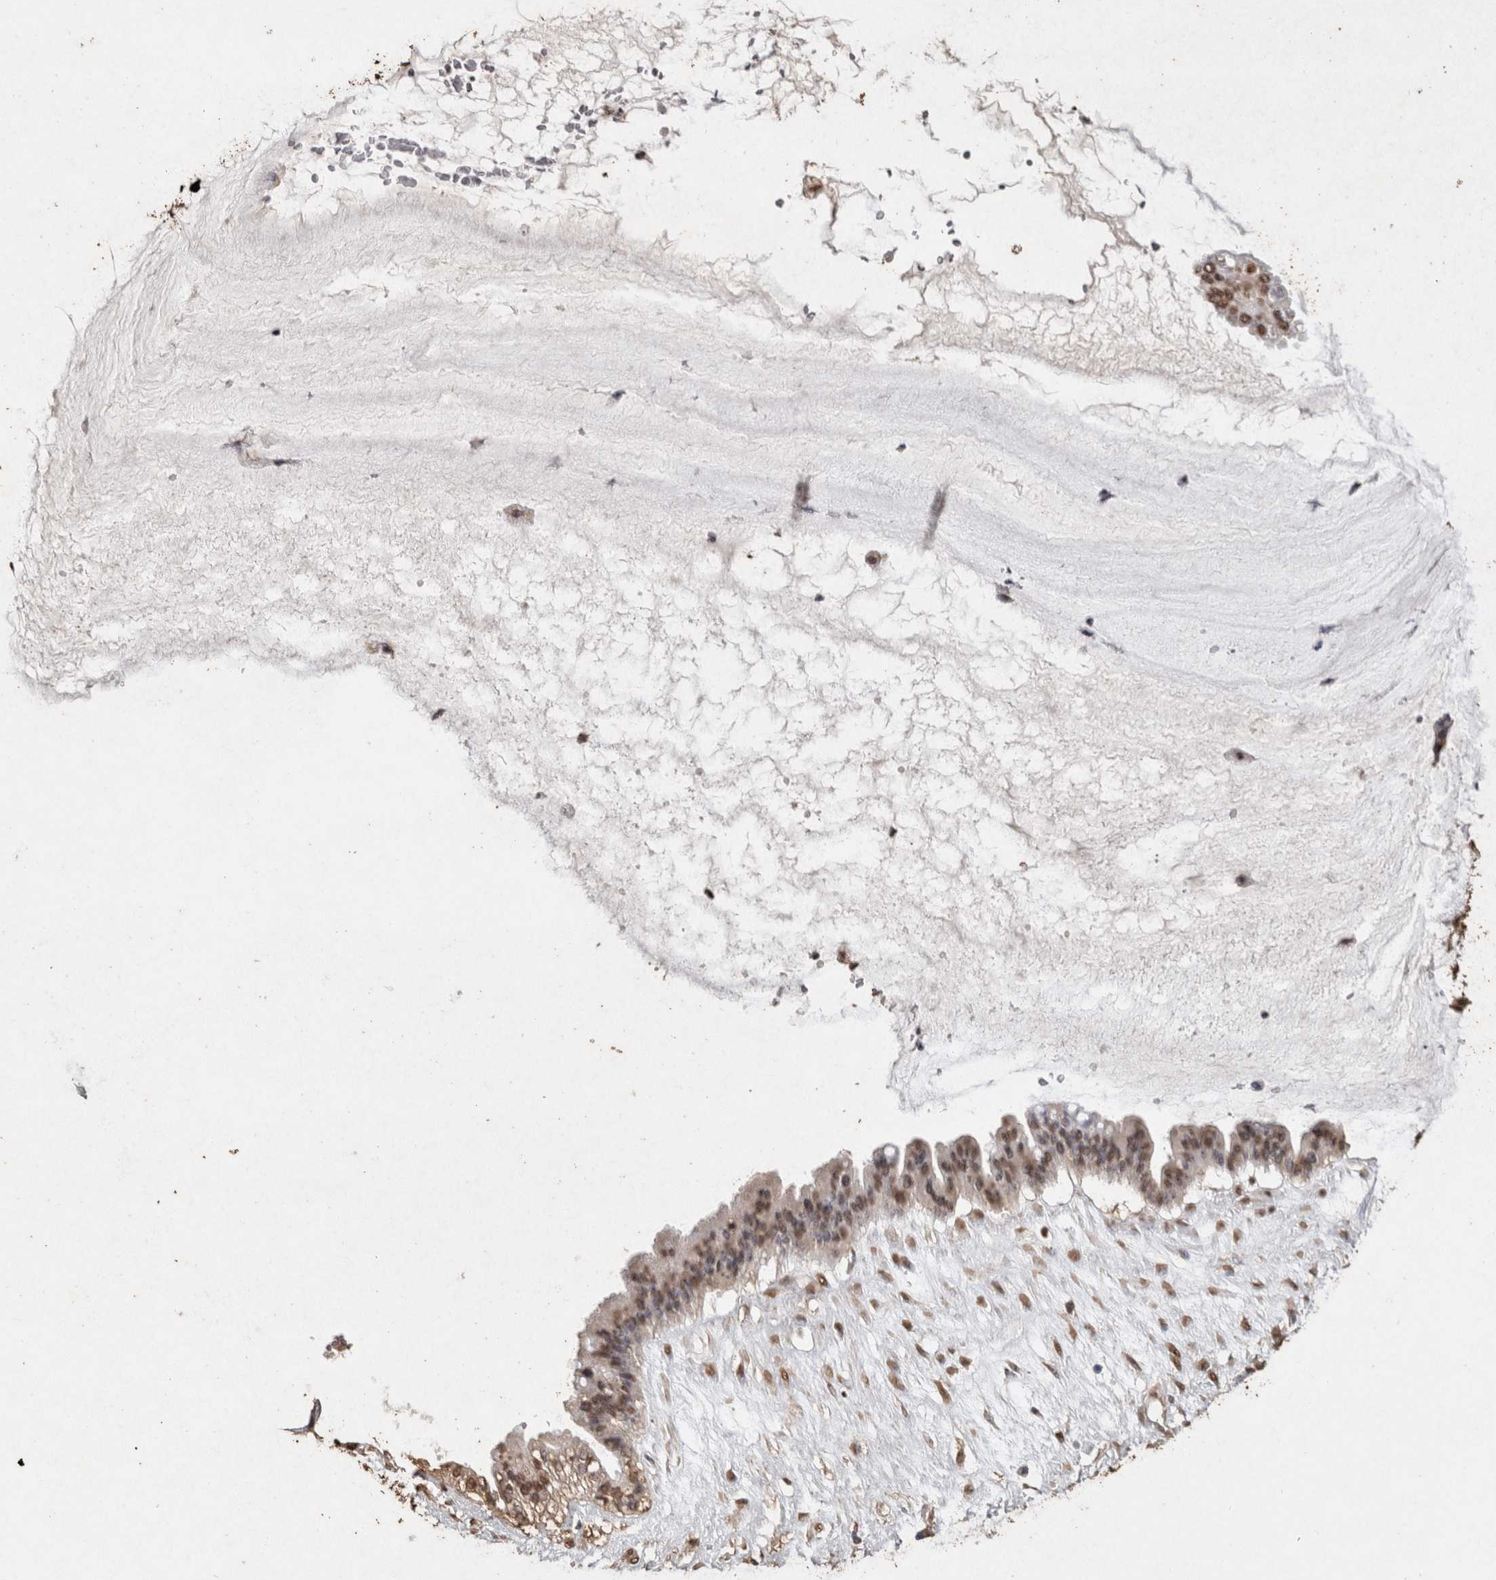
{"staining": {"intensity": "moderate", "quantity": ">75%", "location": "nuclear"}, "tissue": "ovarian cancer", "cell_type": "Tumor cells", "image_type": "cancer", "snomed": [{"axis": "morphology", "description": "Cystadenocarcinoma, mucinous, NOS"}, {"axis": "topography", "description": "Ovary"}], "caption": "Ovarian mucinous cystadenocarcinoma tissue displays moderate nuclear positivity in about >75% of tumor cells", "gene": "FSTL3", "patient": {"sex": "female", "age": 73}}